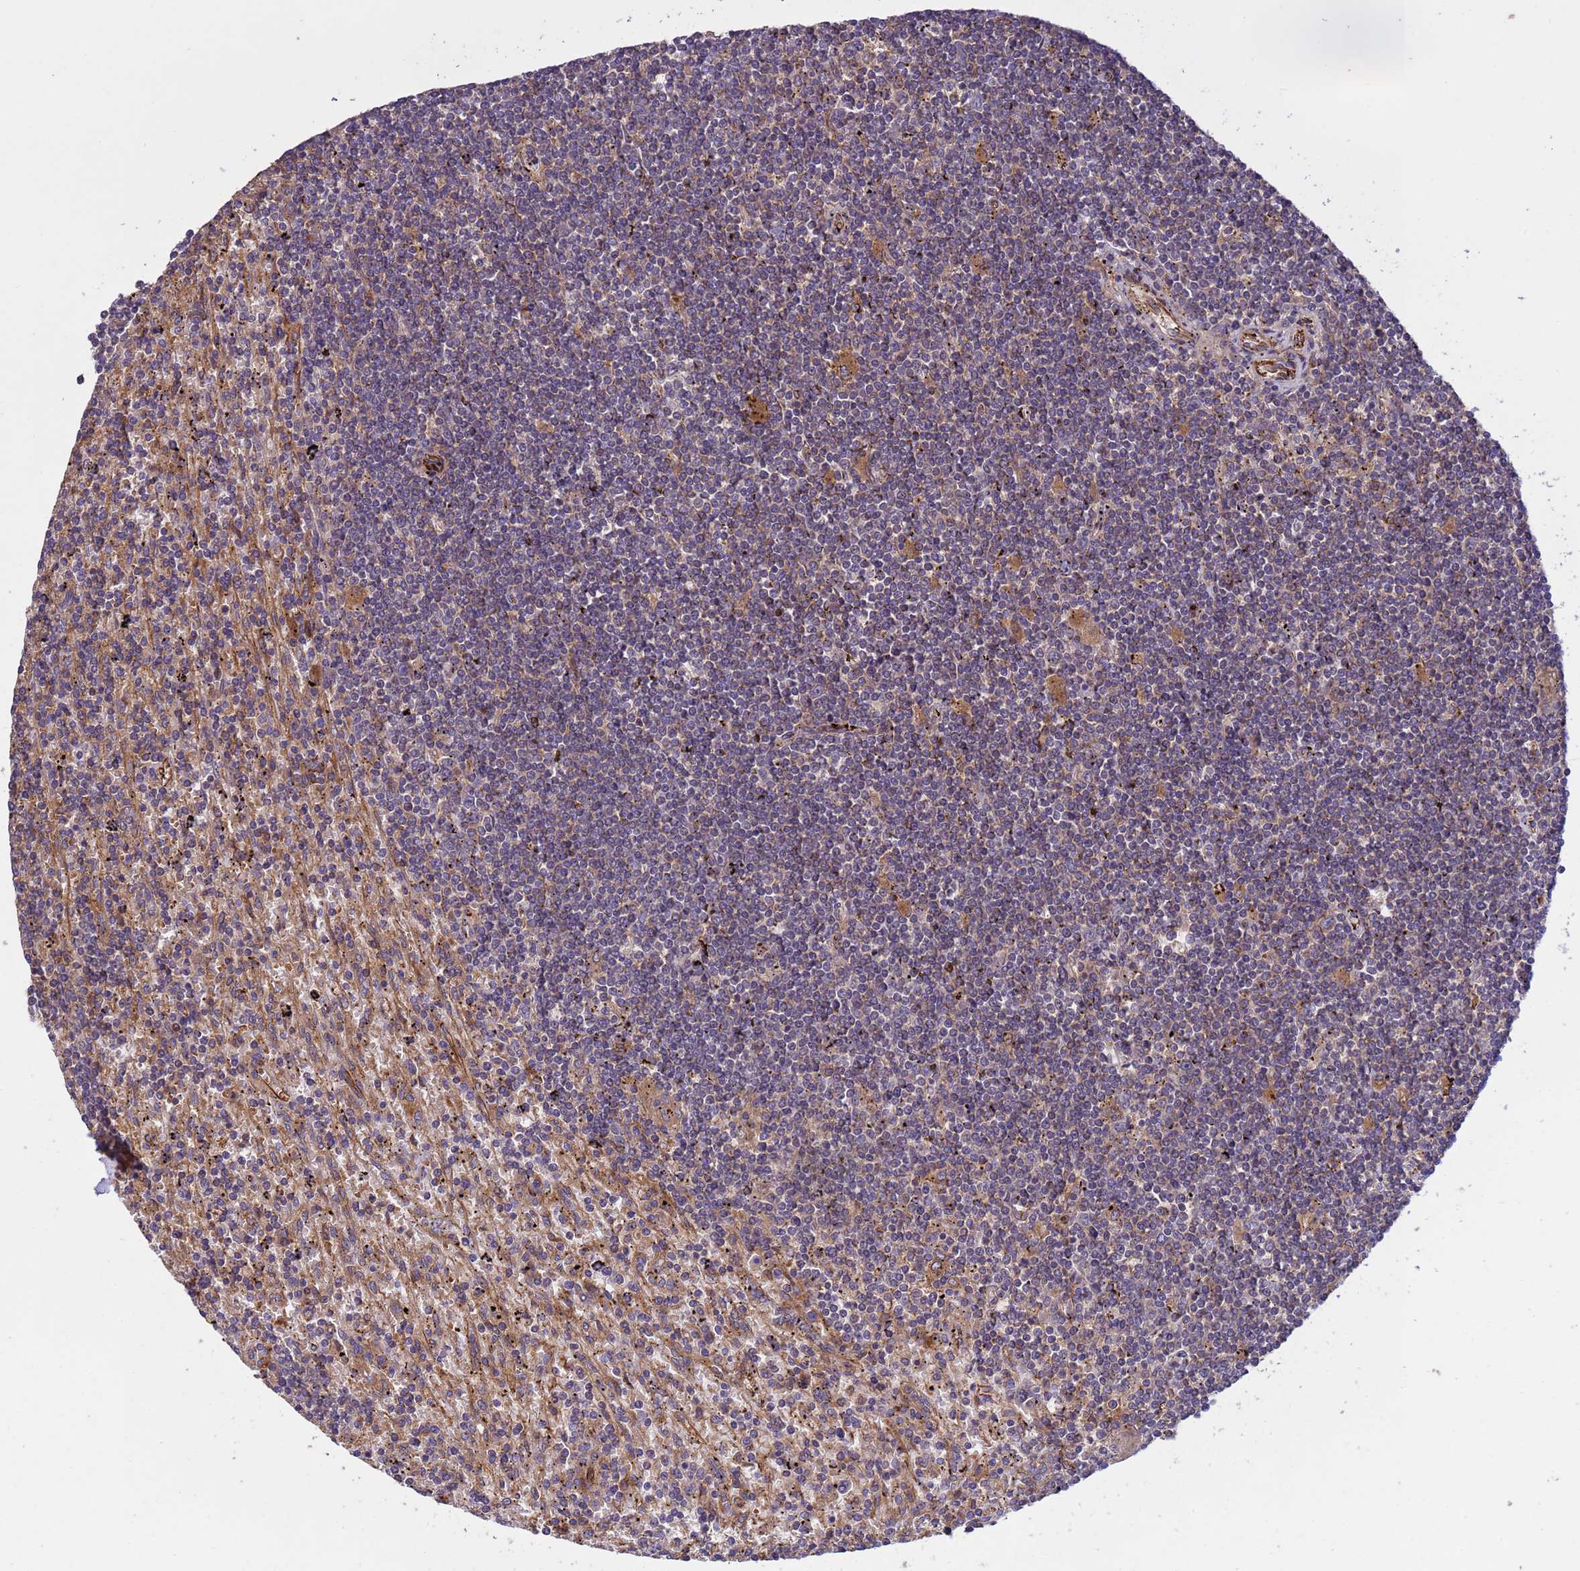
{"staining": {"intensity": "weak", "quantity": "<25%", "location": "cytoplasmic/membranous"}, "tissue": "lymphoma", "cell_type": "Tumor cells", "image_type": "cancer", "snomed": [{"axis": "morphology", "description": "Malignant lymphoma, non-Hodgkin's type, Low grade"}, {"axis": "topography", "description": "Spleen"}], "caption": "Immunohistochemistry histopathology image of neoplastic tissue: human lymphoma stained with DAB (3,3'-diaminobenzidine) demonstrates no significant protein positivity in tumor cells. (DAB IHC, high magnification).", "gene": "RAB10", "patient": {"sex": "male", "age": 76}}